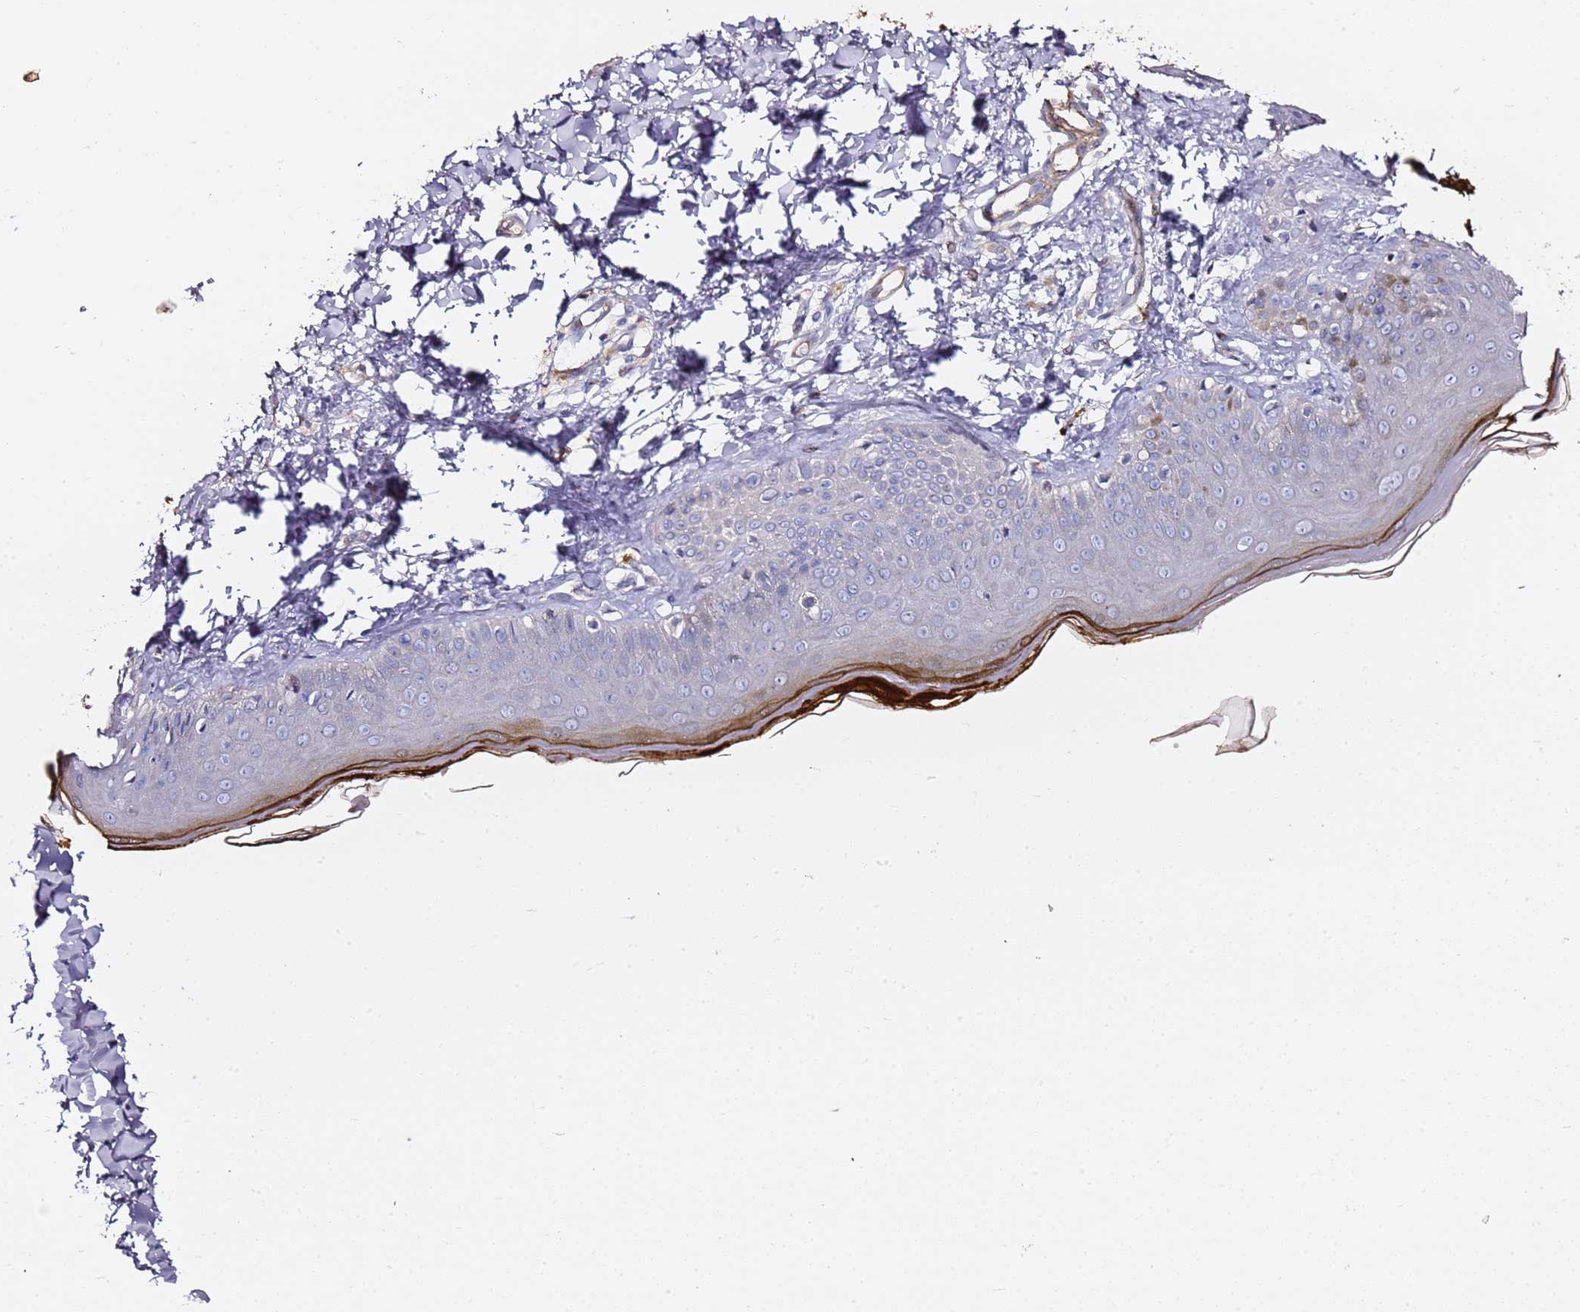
{"staining": {"intensity": "negative", "quantity": "none", "location": "none"}, "tissue": "skin", "cell_type": "Fibroblasts", "image_type": "normal", "snomed": [{"axis": "morphology", "description": "Normal tissue, NOS"}, {"axis": "topography", "description": "Skin"}], "caption": "Immunohistochemistry photomicrograph of benign skin: skin stained with DAB (3,3'-diaminobenzidine) shows no significant protein staining in fibroblasts.", "gene": "EPS8L1", "patient": {"sex": "male", "age": 52}}